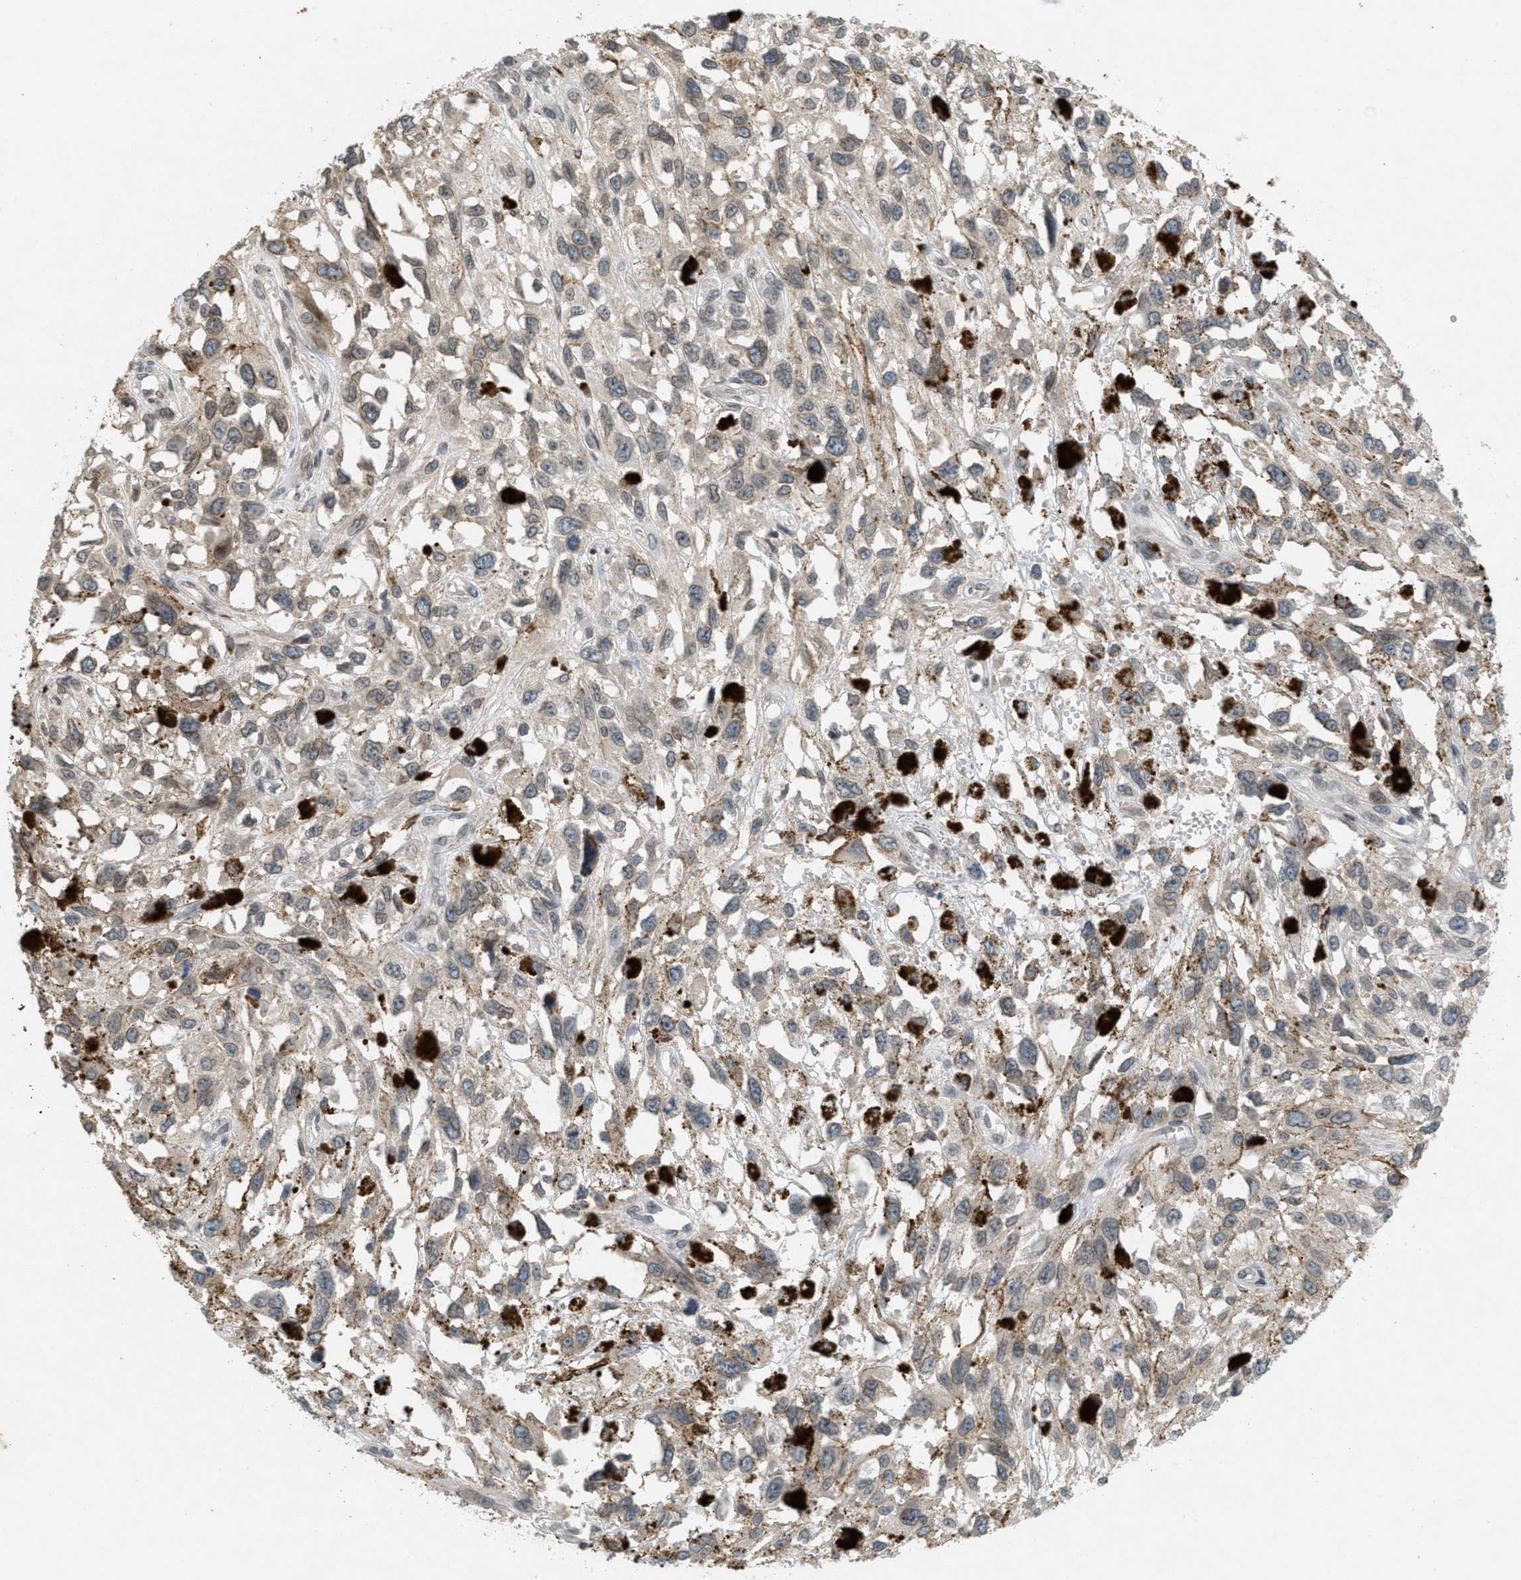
{"staining": {"intensity": "weak", "quantity": "25%-75%", "location": "cytoplasmic/membranous"}, "tissue": "melanoma", "cell_type": "Tumor cells", "image_type": "cancer", "snomed": [{"axis": "morphology", "description": "Malignant melanoma, Metastatic site"}, {"axis": "topography", "description": "Lymph node"}], "caption": "About 25%-75% of tumor cells in human malignant melanoma (metastatic site) reveal weak cytoplasmic/membranous protein positivity as visualized by brown immunohistochemical staining.", "gene": "ABHD6", "patient": {"sex": "male", "age": 59}}